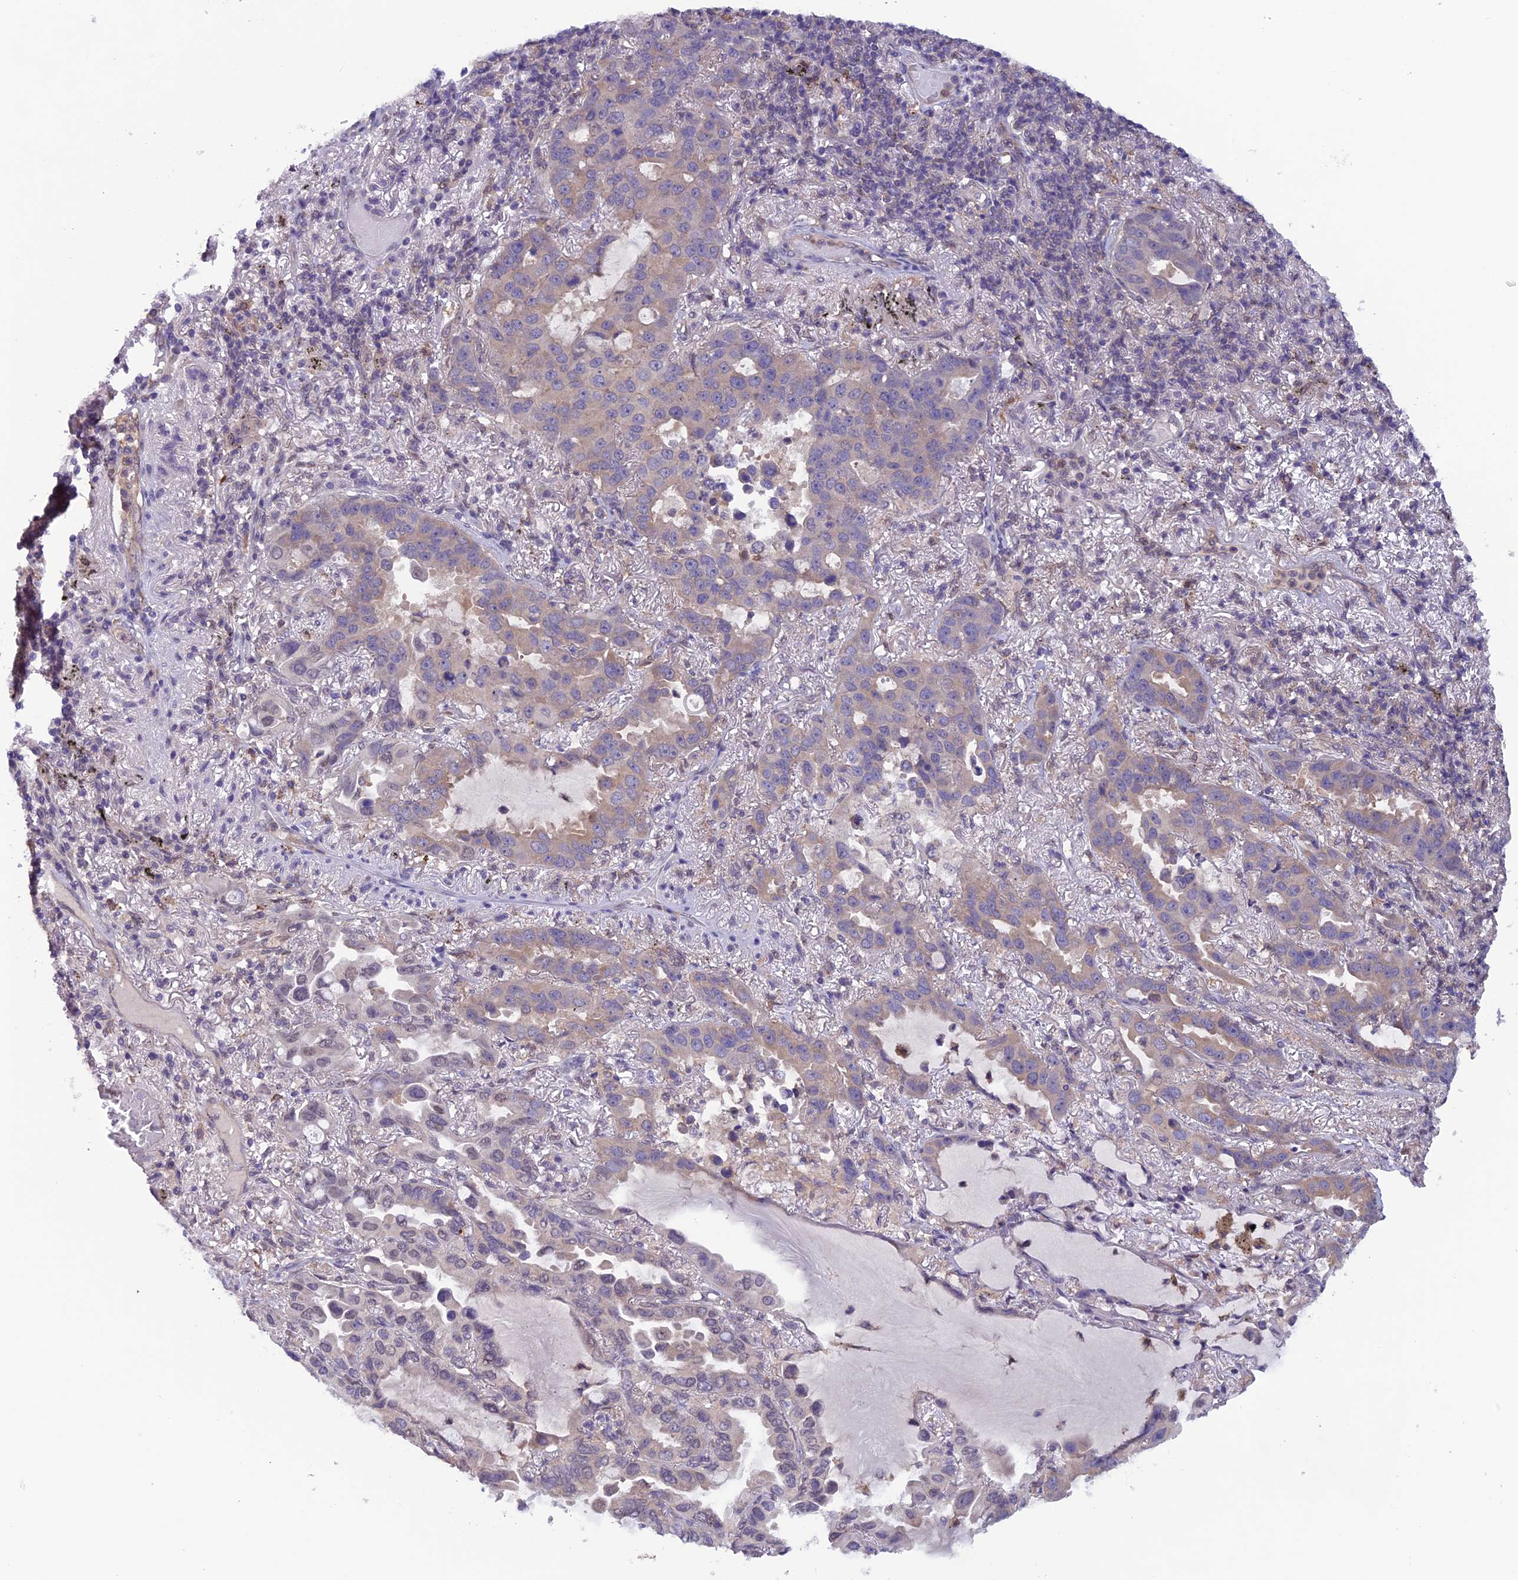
{"staining": {"intensity": "weak", "quantity": "25%-75%", "location": "cytoplasmic/membranous"}, "tissue": "lung cancer", "cell_type": "Tumor cells", "image_type": "cancer", "snomed": [{"axis": "morphology", "description": "Adenocarcinoma, NOS"}, {"axis": "topography", "description": "Lung"}], "caption": "Protein staining of lung cancer tissue displays weak cytoplasmic/membranous positivity in about 25%-75% of tumor cells.", "gene": "MAST2", "patient": {"sex": "male", "age": 64}}